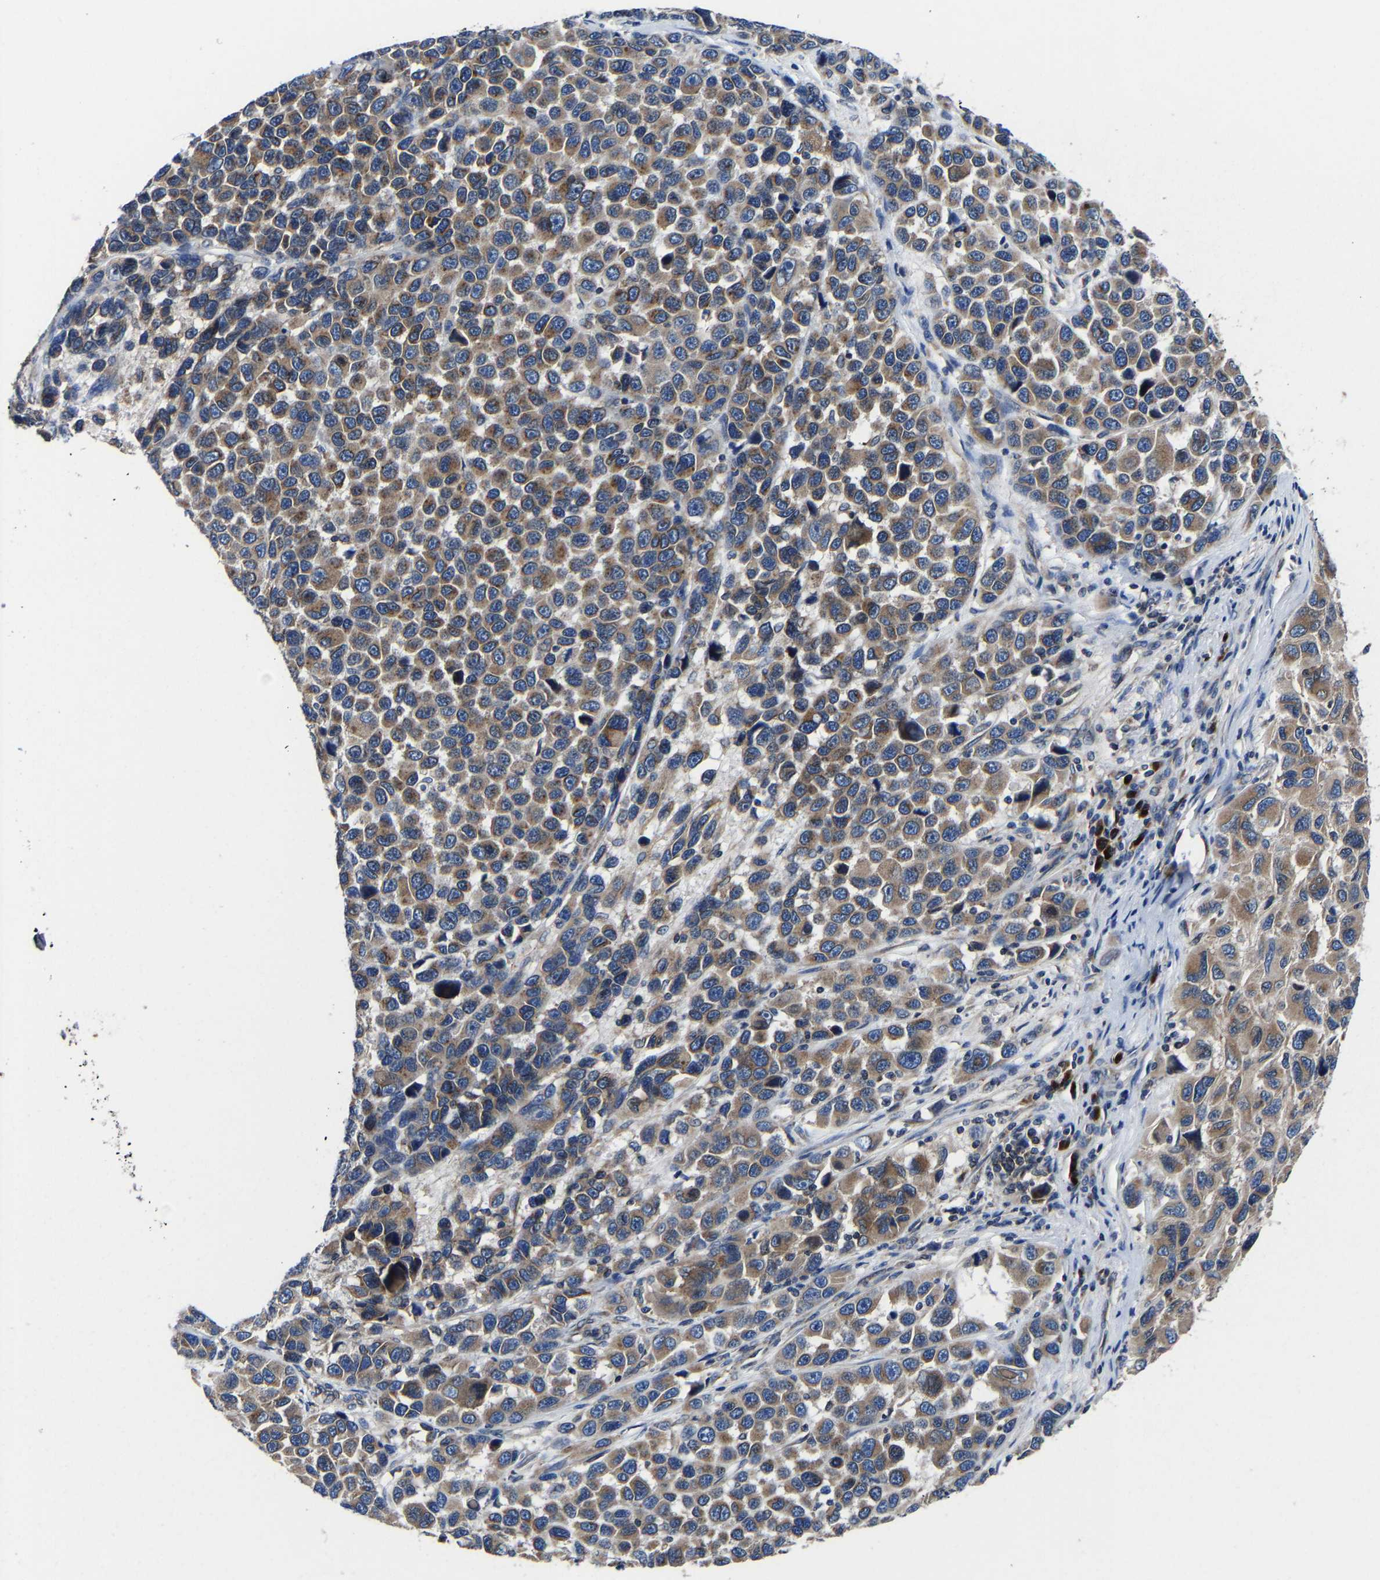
{"staining": {"intensity": "moderate", "quantity": ">75%", "location": "cytoplasmic/membranous"}, "tissue": "melanoma", "cell_type": "Tumor cells", "image_type": "cancer", "snomed": [{"axis": "morphology", "description": "Malignant melanoma, NOS"}, {"axis": "topography", "description": "Skin"}], "caption": "Human malignant melanoma stained with a brown dye exhibits moderate cytoplasmic/membranous positive staining in about >75% of tumor cells.", "gene": "EBAG9", "patient": {"sex": "male", "age": 53}}